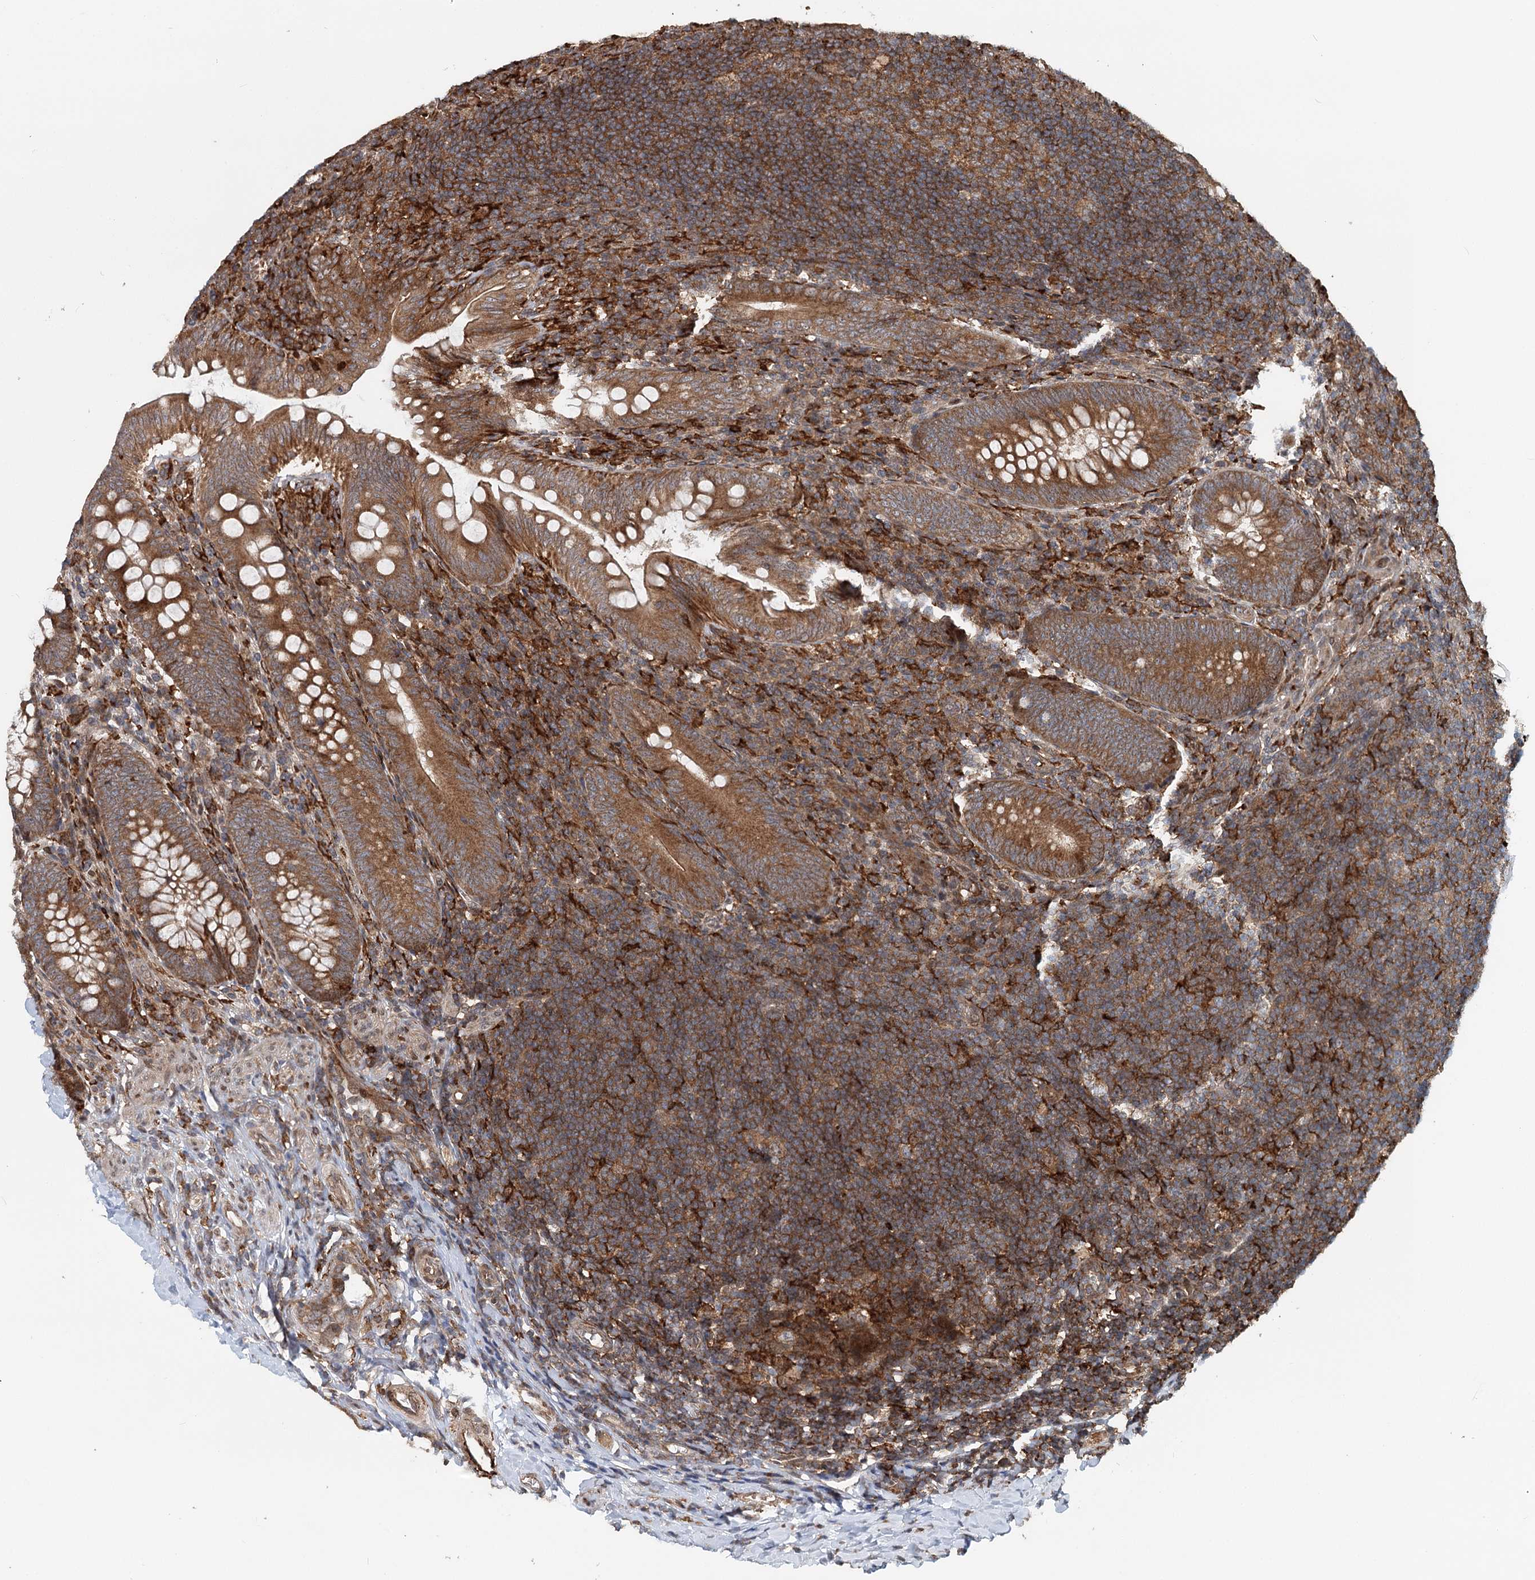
{"staining": {"intensity": "moderate", "quantity": "25%-75%", "location": "cytoplasmic/membranous"}, "tissue": "appendix", "cell_type": "Glandular cells", "image_type": "normal", "snomed": [{"axis": "morphology", "description": "Normal tissue, NOS"}, {"axis": "topography", "description": "Appendix"}], "caption": "Approximately 25%-75% of glandular cells in benign human appendix reveal moderate cytoplasmic/membranous protein staining as visualized by brown immunohistochemical staining.", "gene": "RNF111", "patient": {"sex": "male", "age": 14}}